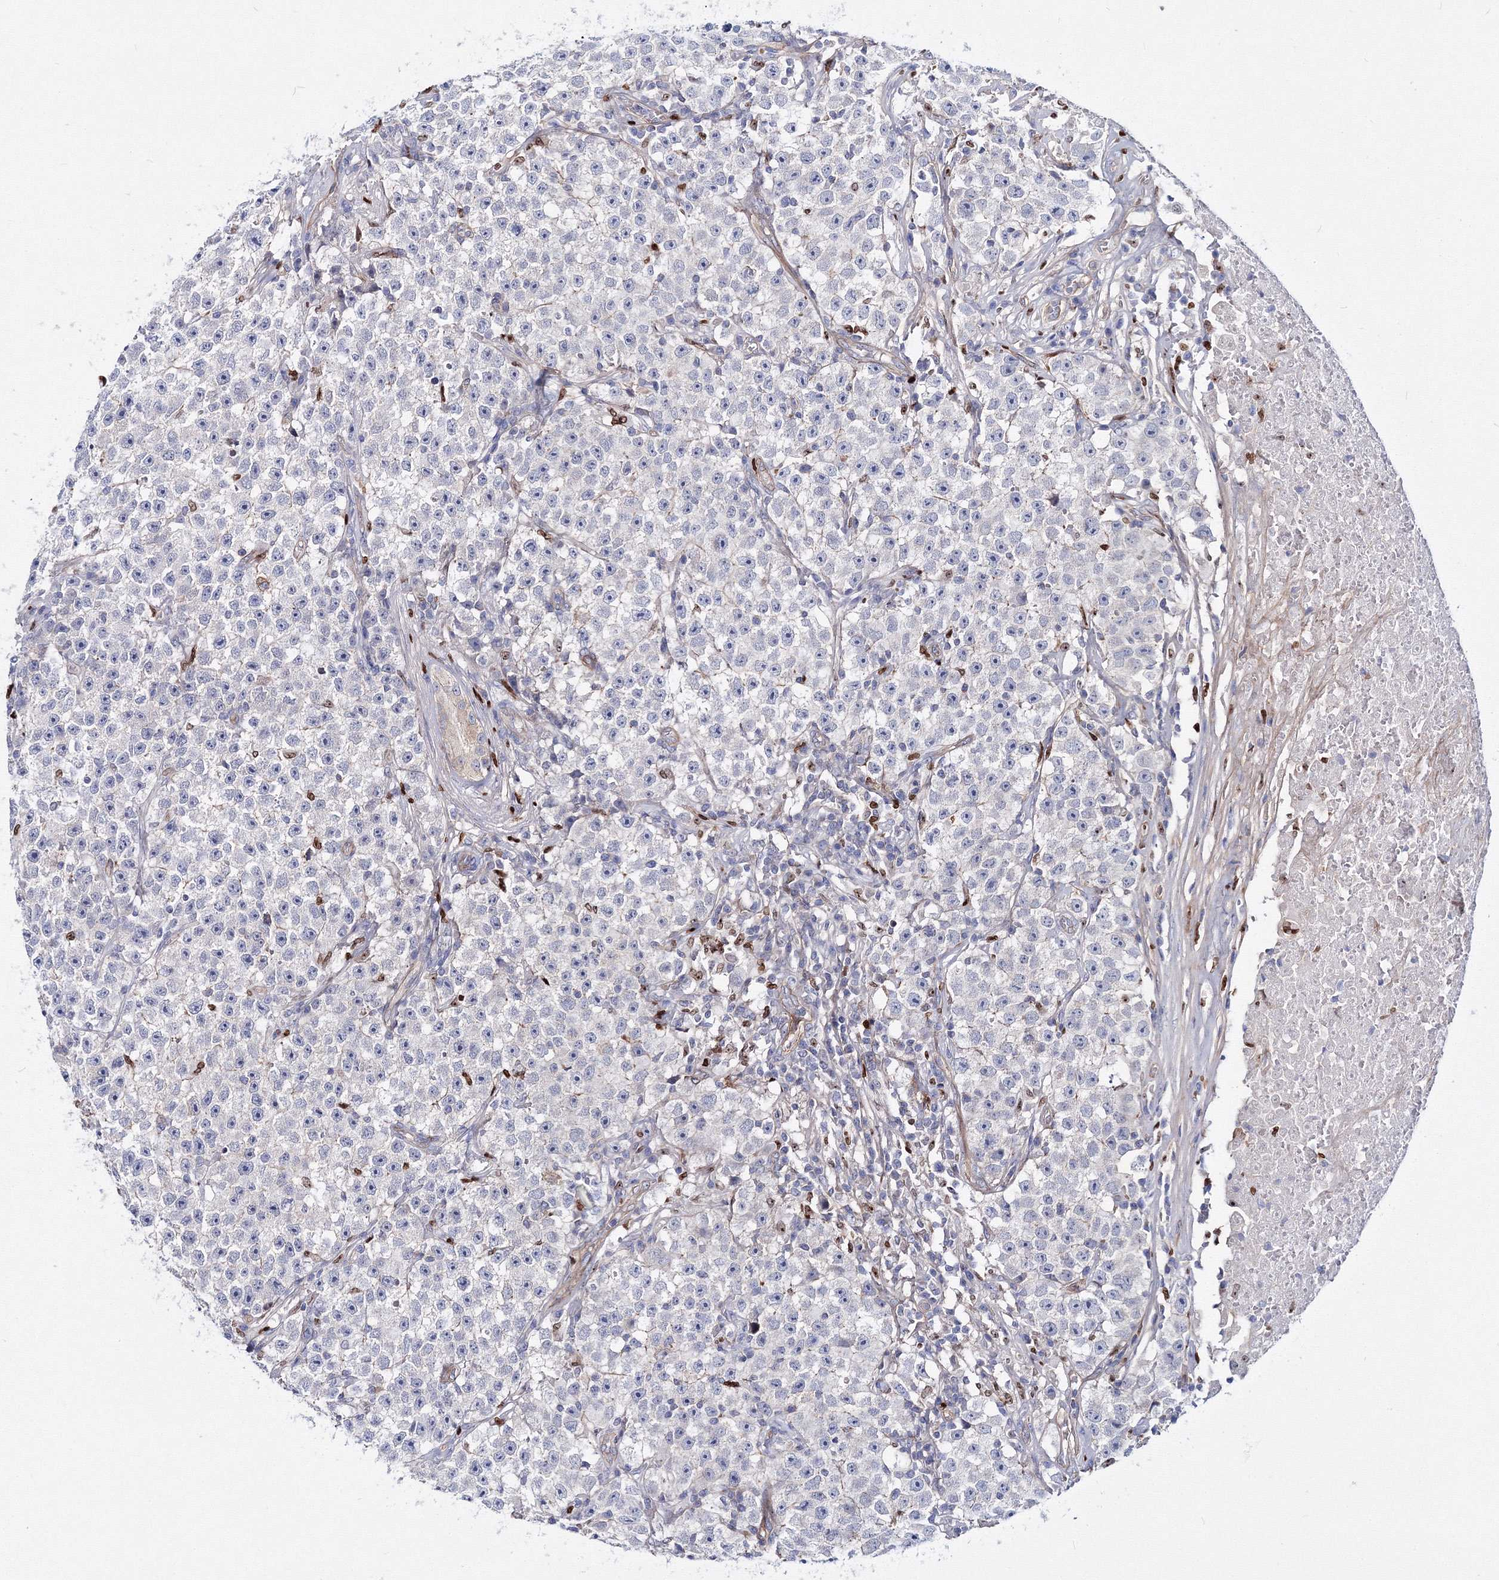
{"staining": {"intensity": "negative", "quantity": "none", "location": "none"}, "tissue": "testis cancer", "cell_type": "Tumor cells", "image_type": "cancer", "snomed": [{"axis": "morphology", "description": "Seminoma, NOS"}, {"axis": "topography", "description": "Testis"}], "caption": "Seminoma (testis) was stained to show a protein in brown. There is no significant staining in tumor cells. Nuclei are stained in blue.", "gene": "C11orf52", "patient": {"sex": "male", "age": 22}}